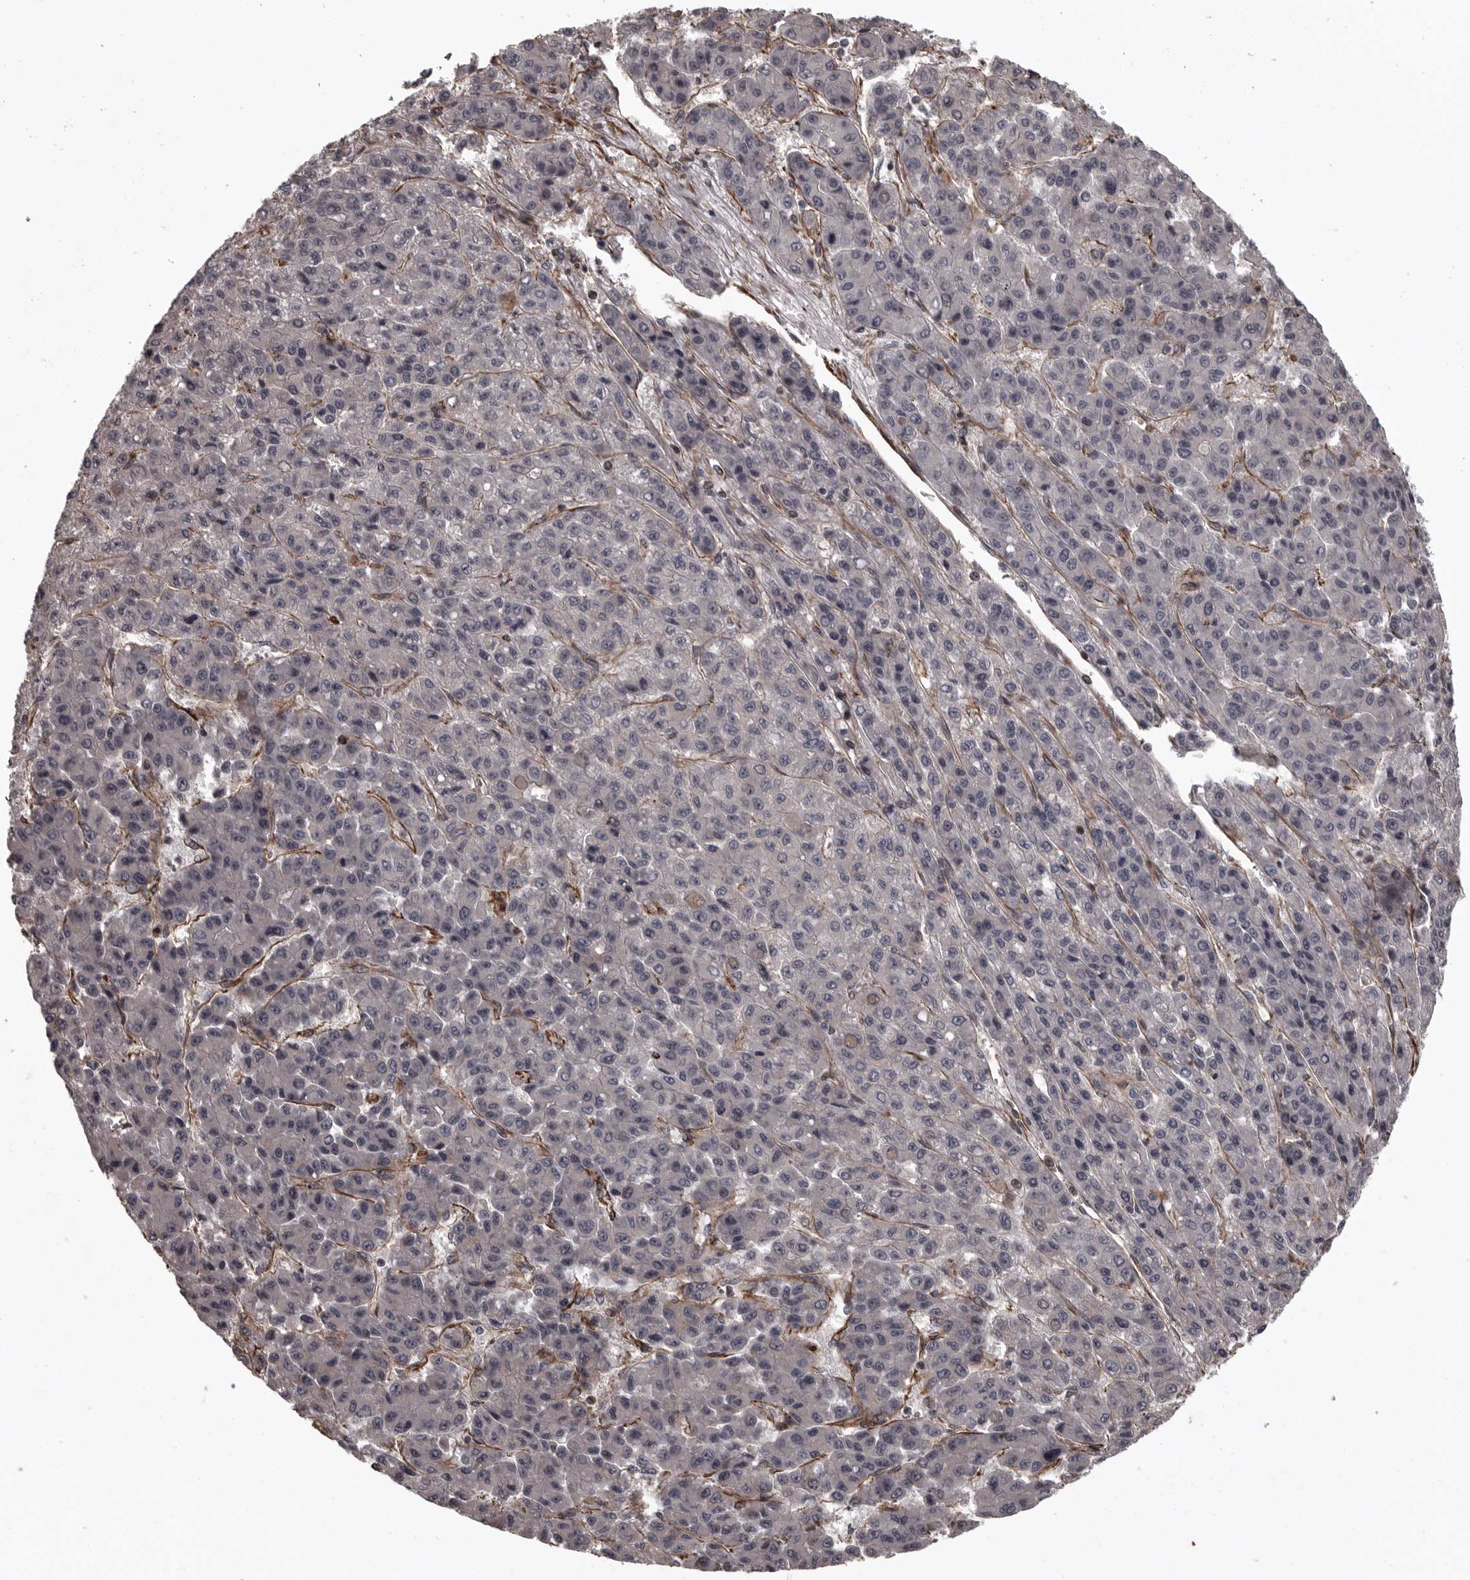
{"staining": {"intensity": "negative", "quantity": "none", "location": "none"}, "tissue": "liver cancer", "cell_type": "Tumor cells", "image_type": "cancer", "snomed": [{"axis": "morphology", "description": "Carcinoma, Hepatocellular, NOS"}, {"axis": "topography", "description": "Liver"}], "caption": "Tumor cells show no significant expression in hepatocellular carcinoma (liver).", "gene": "FAAP100", "patient": {"sex": "male", "age": 70}}